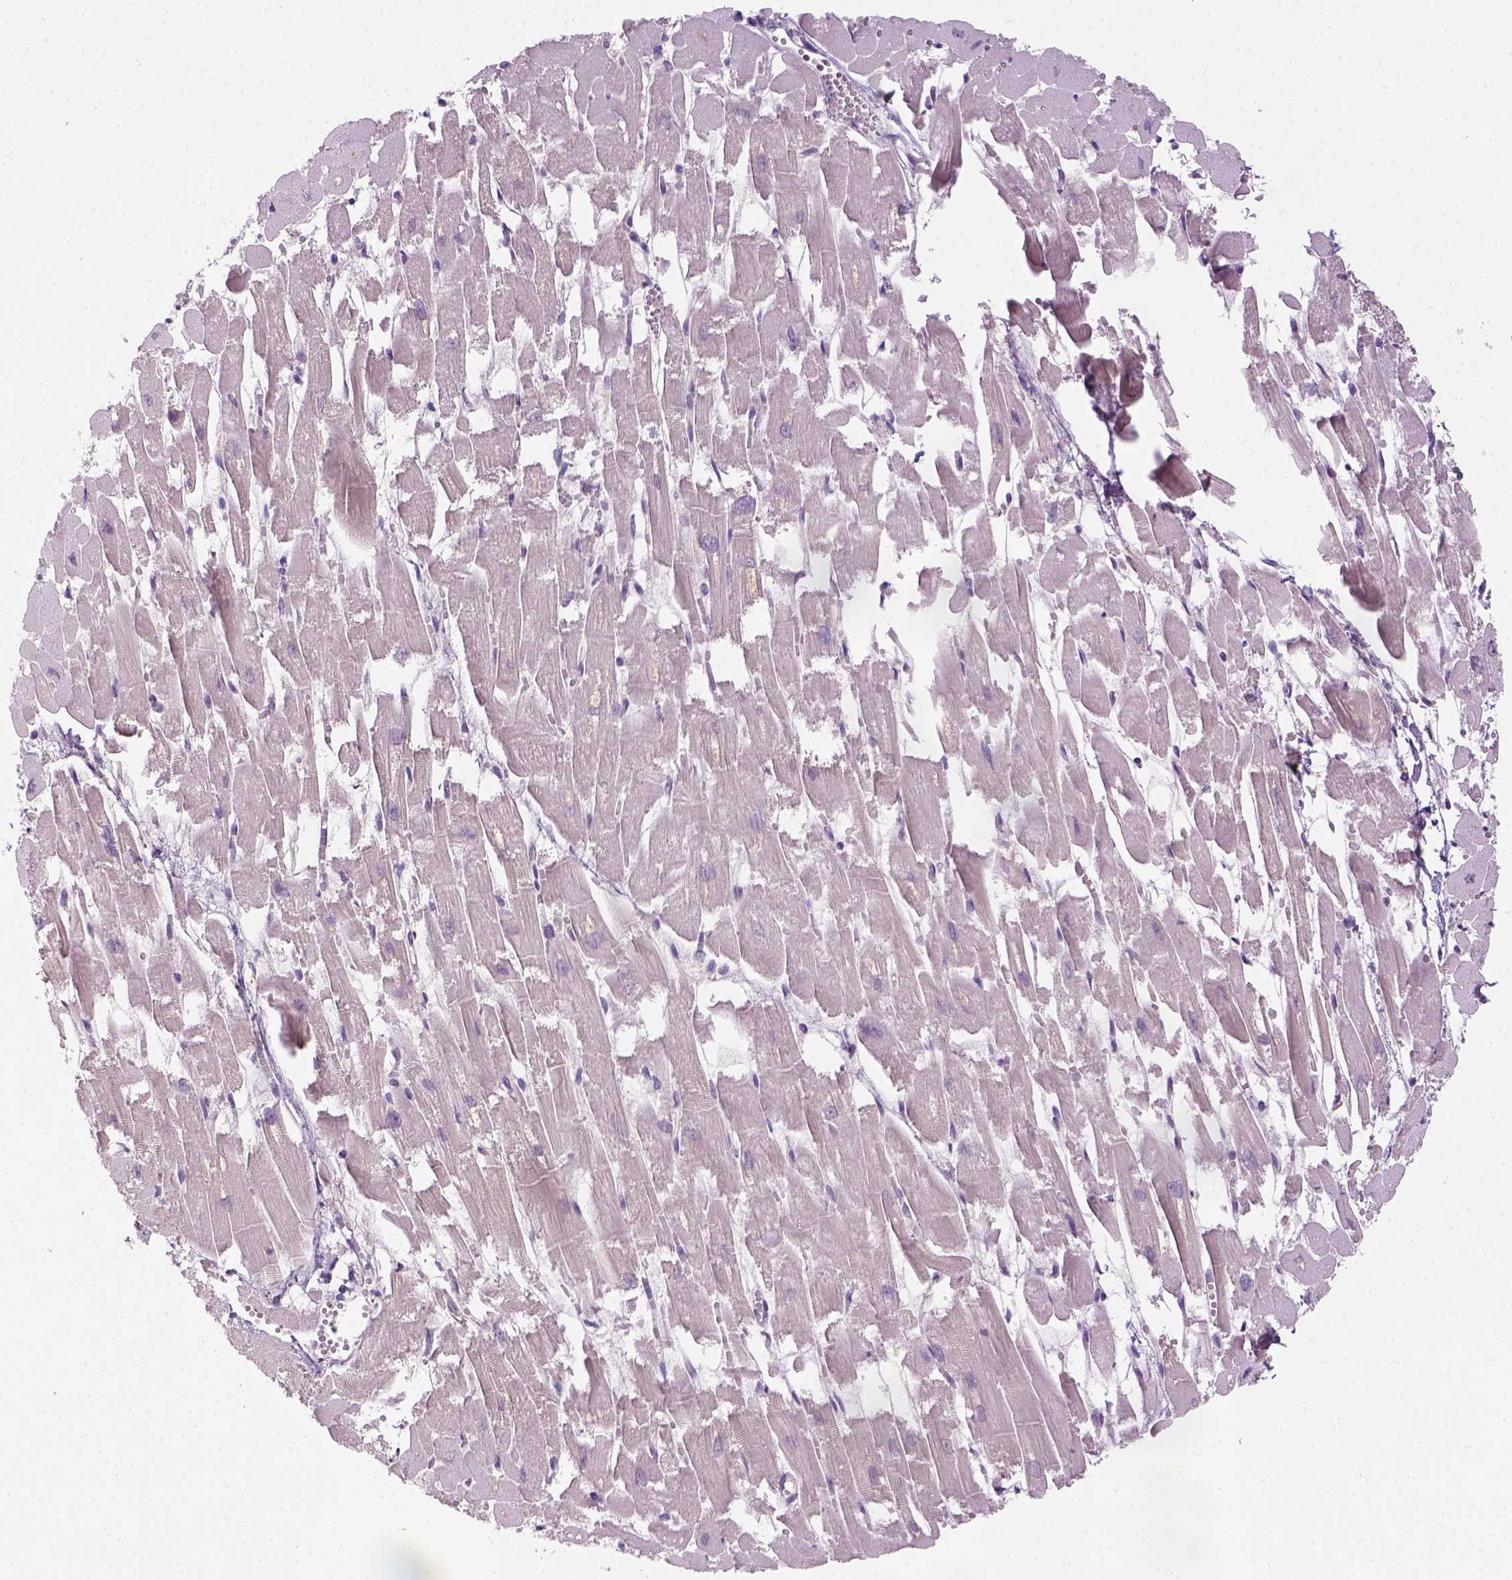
{"staining": {"intensity": "negative", "quantity": "none", "location": "none"}, "tissue": "heart muscle", "cell_type": "Cardiomyocytes", "image_type": "normal", "snomed": [{"axis": "morphology", "description": "Normal tissue, NOS"}, {"axis": "topography", "description": "Heart"}], "caption": "This is an immunohistochemistry (IHC) image of unremarkable heart muscle. There is no positivity in cardiomyocytes.", "gene": "NLGN2", "patient": {"sex": "female", "age": 52}}